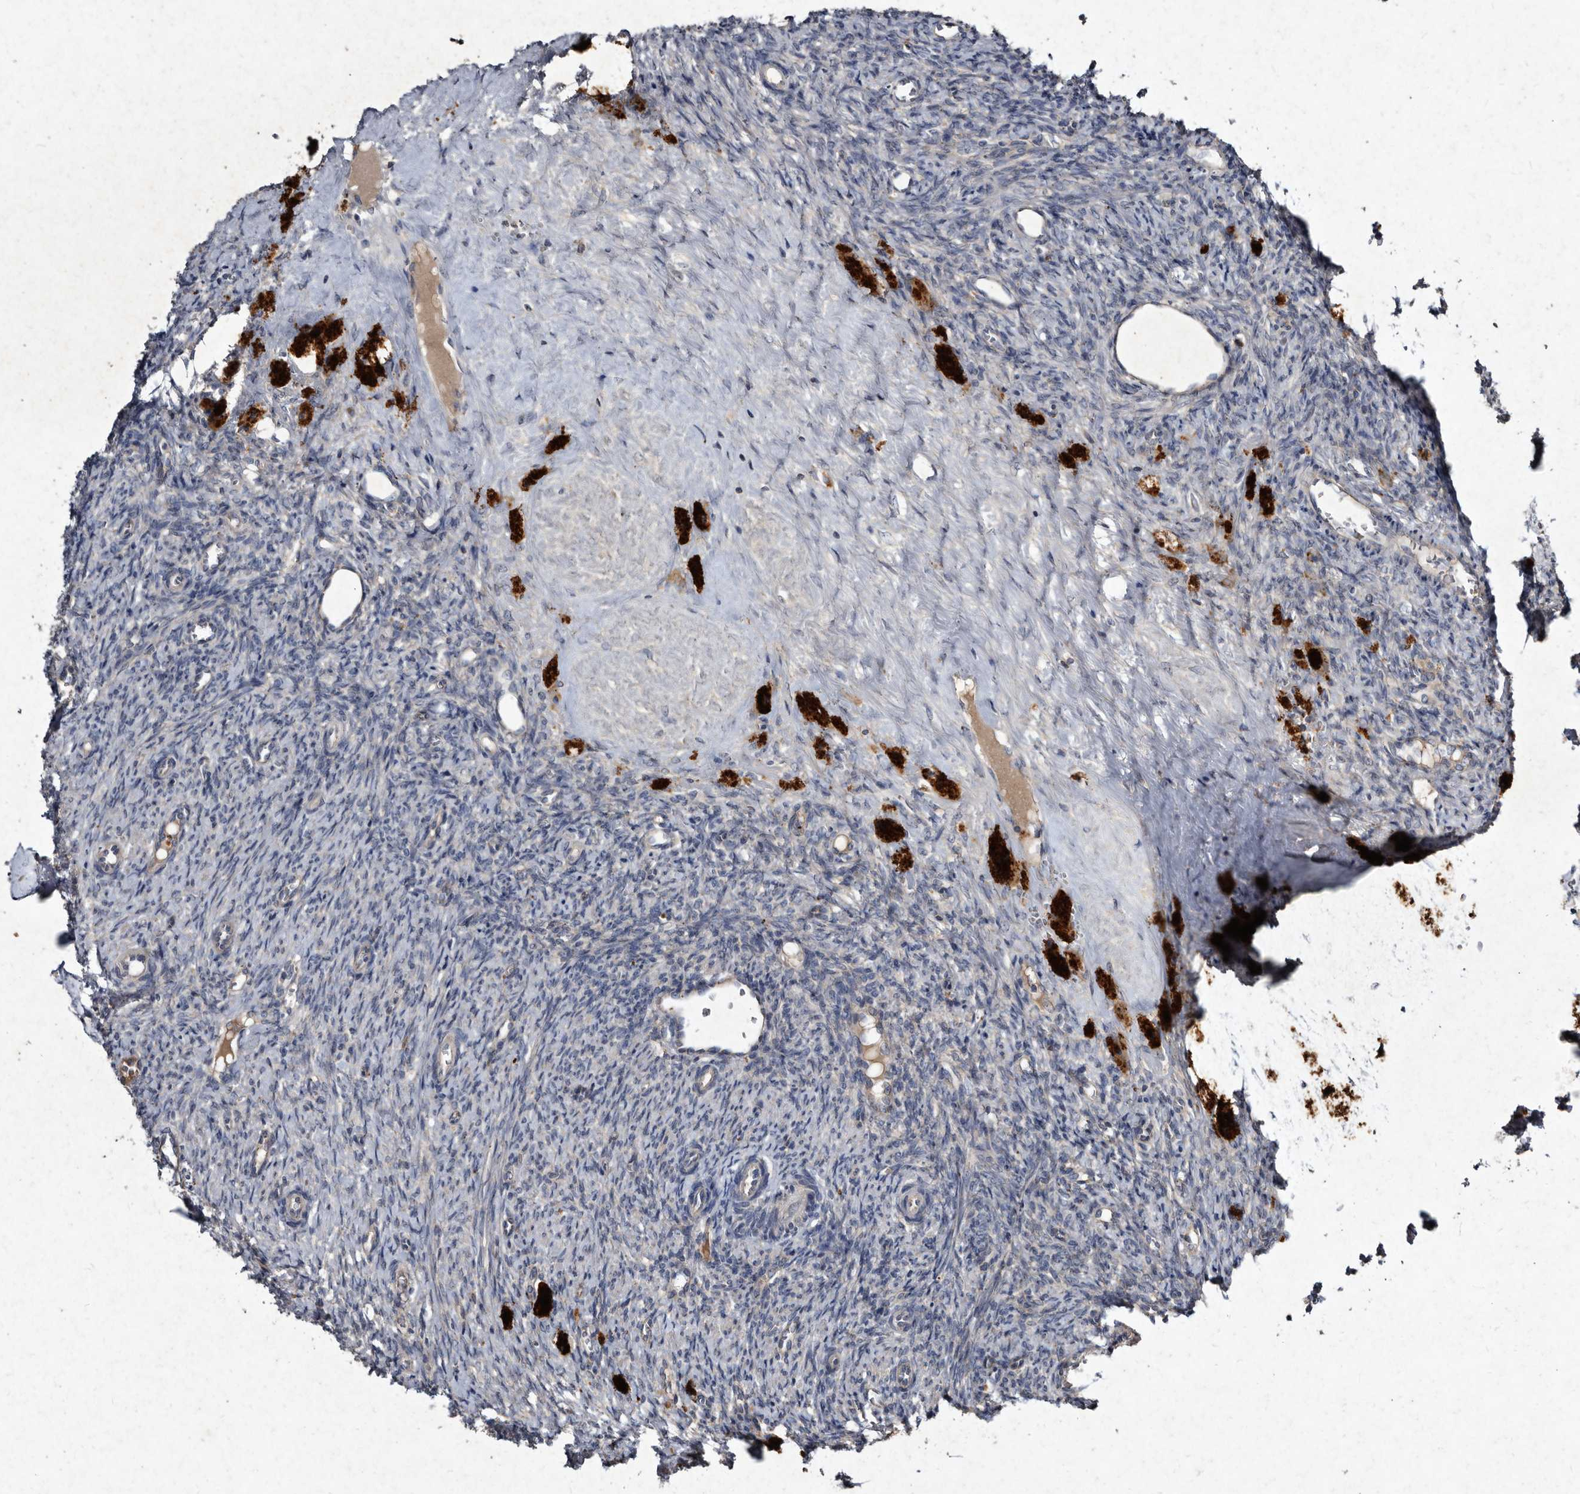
{"staining": {"intensity": "moderate", "quantity": ">75%", "location": "cytoplasmic/membranous"}, "tissue": "ovary", "cell_type": "Follicle cells", "image_type": "normal", "snomed": [{"axis": "morphology", "description": "Normal tissue, NOS"}, {"axis": "topography", "description": "Ovary"}], "caption": "Approximately >75% of follicle cells in normal human ovary demonstrate moderate cytoplasmic/membranous protein expression as visualized by brown immunohistochemical staining.", "gene": "YPEL1", "patient": {"sex": "female", "age": 41}}